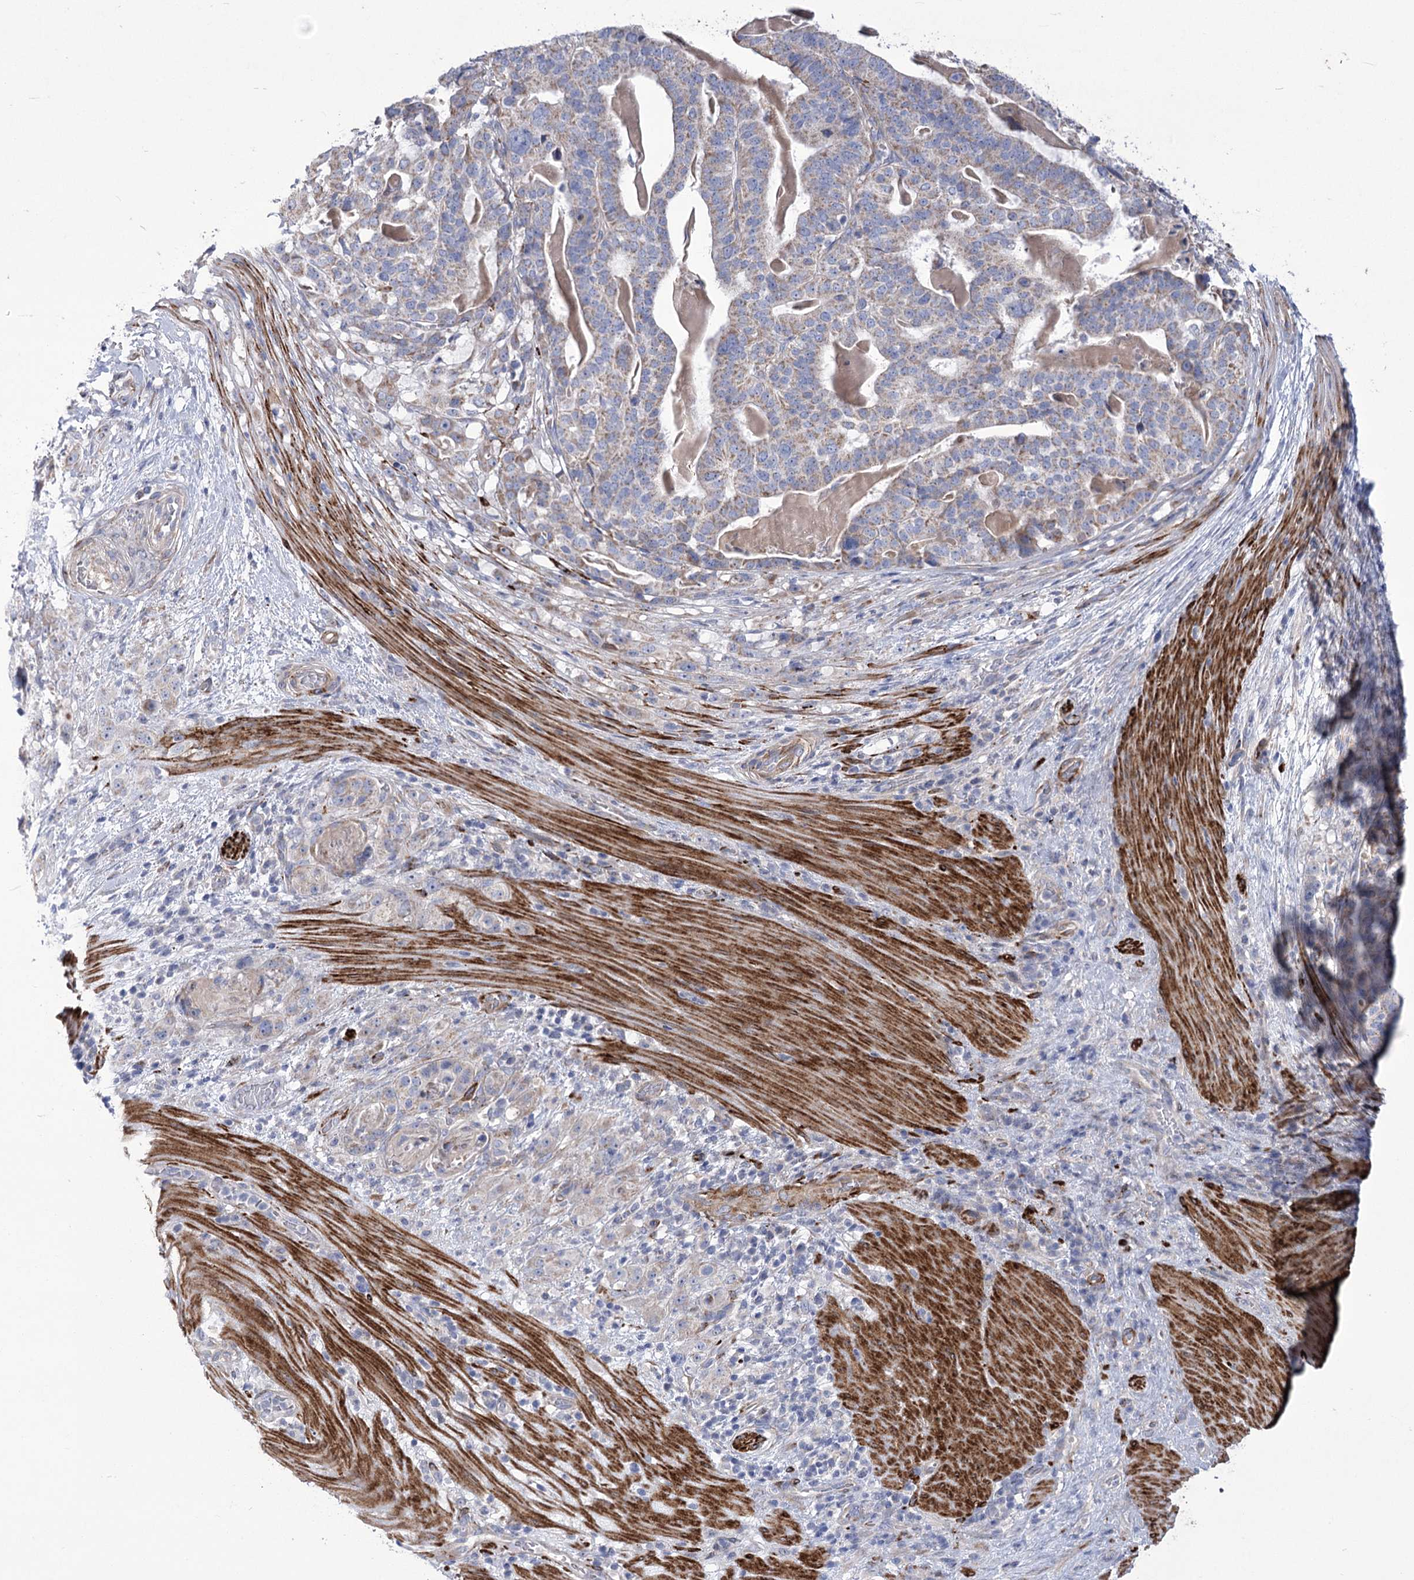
{"staining": {"intensity": "negative", "quantity": "none", "location": "none"}, "tissue": "stomach cancer", "cell_type": "Tumor cells", "image_type": "cancer", "snomed": [{"axis": "morphology", "description": "Adenocarcinoma, NOS"}, {"axis": "topography", "description": "Stomach"}], "caption": "The immunohistochemistry (IHC) micrograph has no significant positivity in tumor cells of stomach cancer tissue.", "gene": "ANGPTL3", "patient": {"sex": "male", "age": 48}}